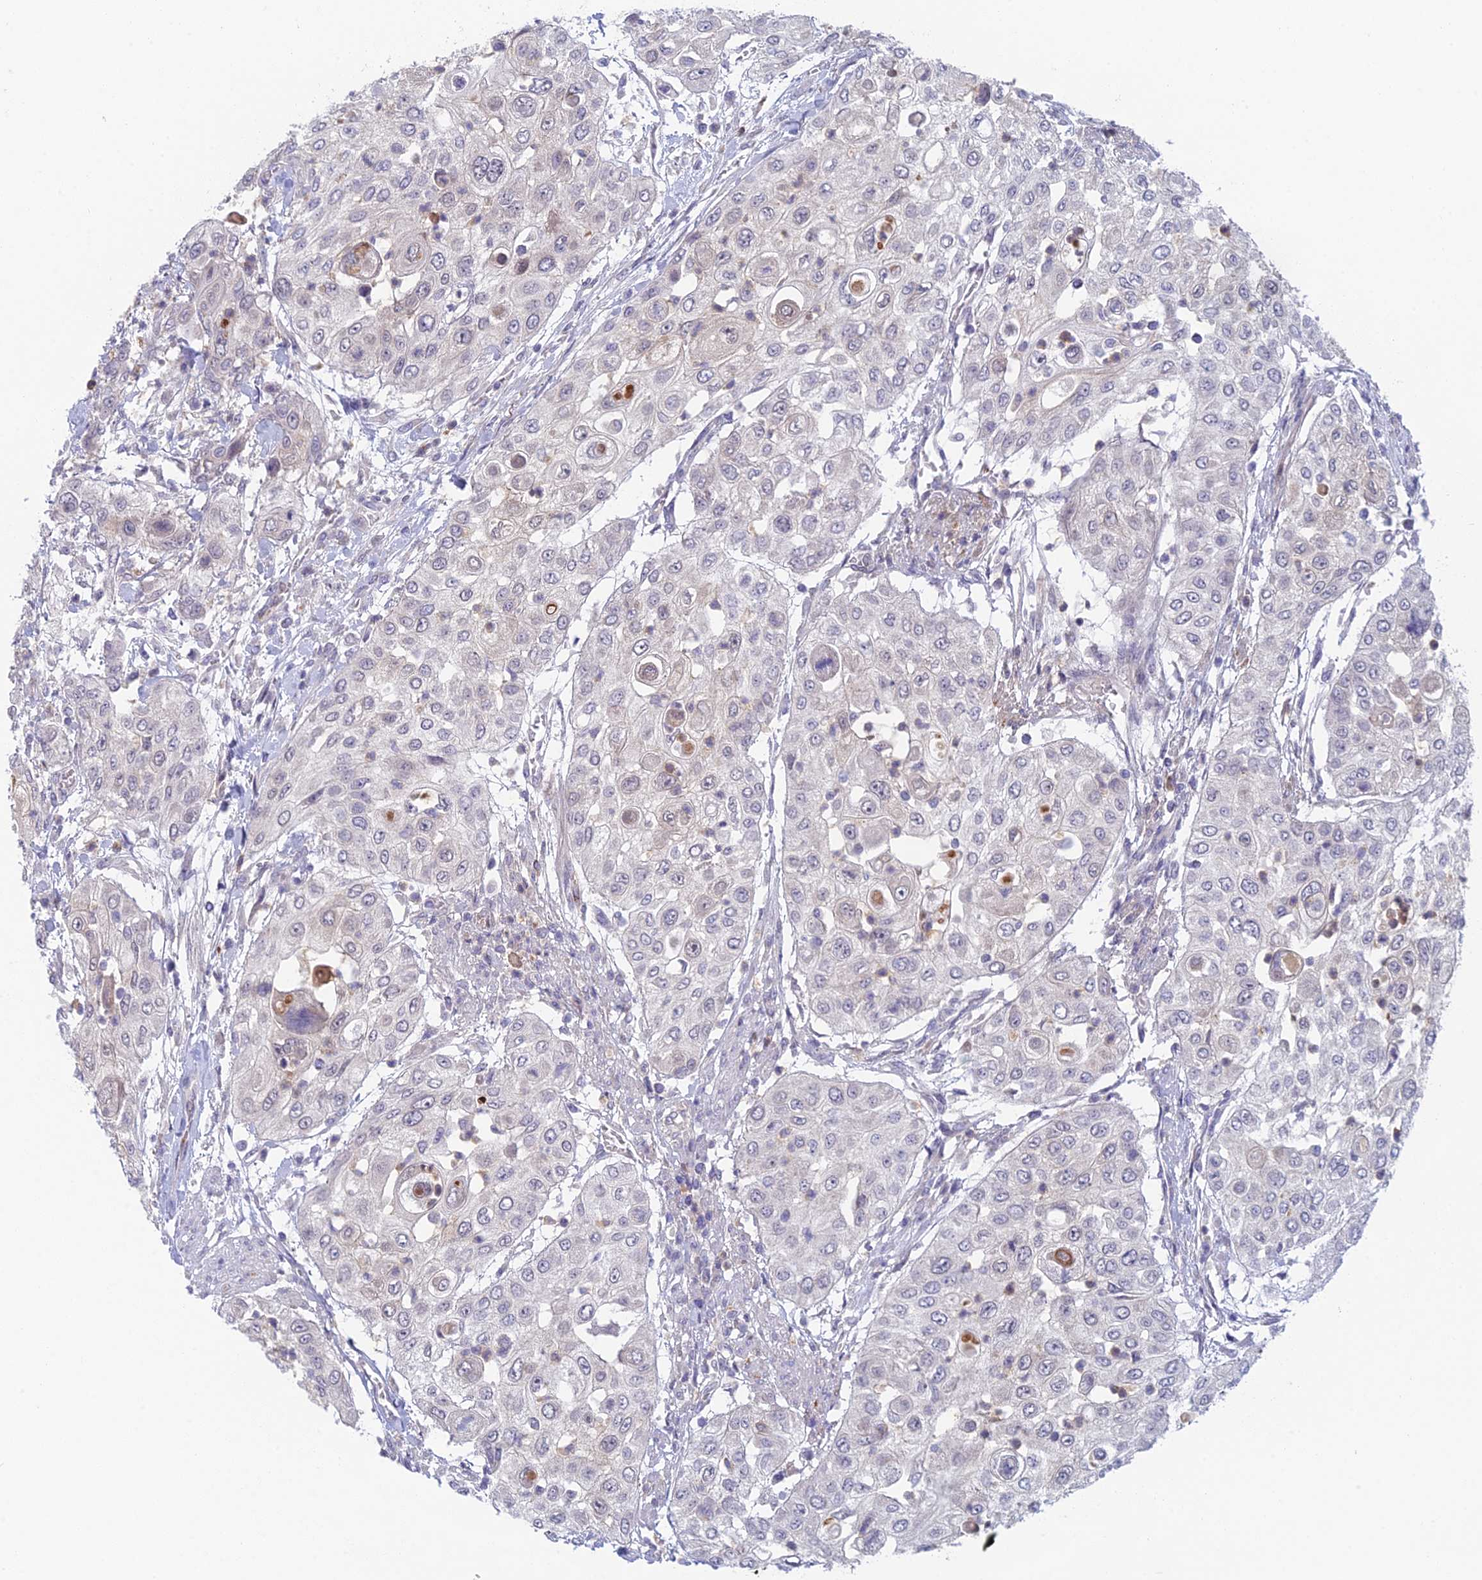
{"staining": {"intensity": "negative", "quantity": "none", "location": "none"}, "tissue": "urothelial cancer", "cell_type": "Tumor cells", "image_type": "cancer", "snomed": [{"axis": "morphology", "description": "Urothelial carcinoma, High grade"}, {"axis": "topography", "description": "Urinary bladder"}], "caption": "The image displays no staining of tumor cells in high-grade urothelial carcinoma.", "gene": "PPP1R26", "patient": {"sex": "female", "age": 79}}